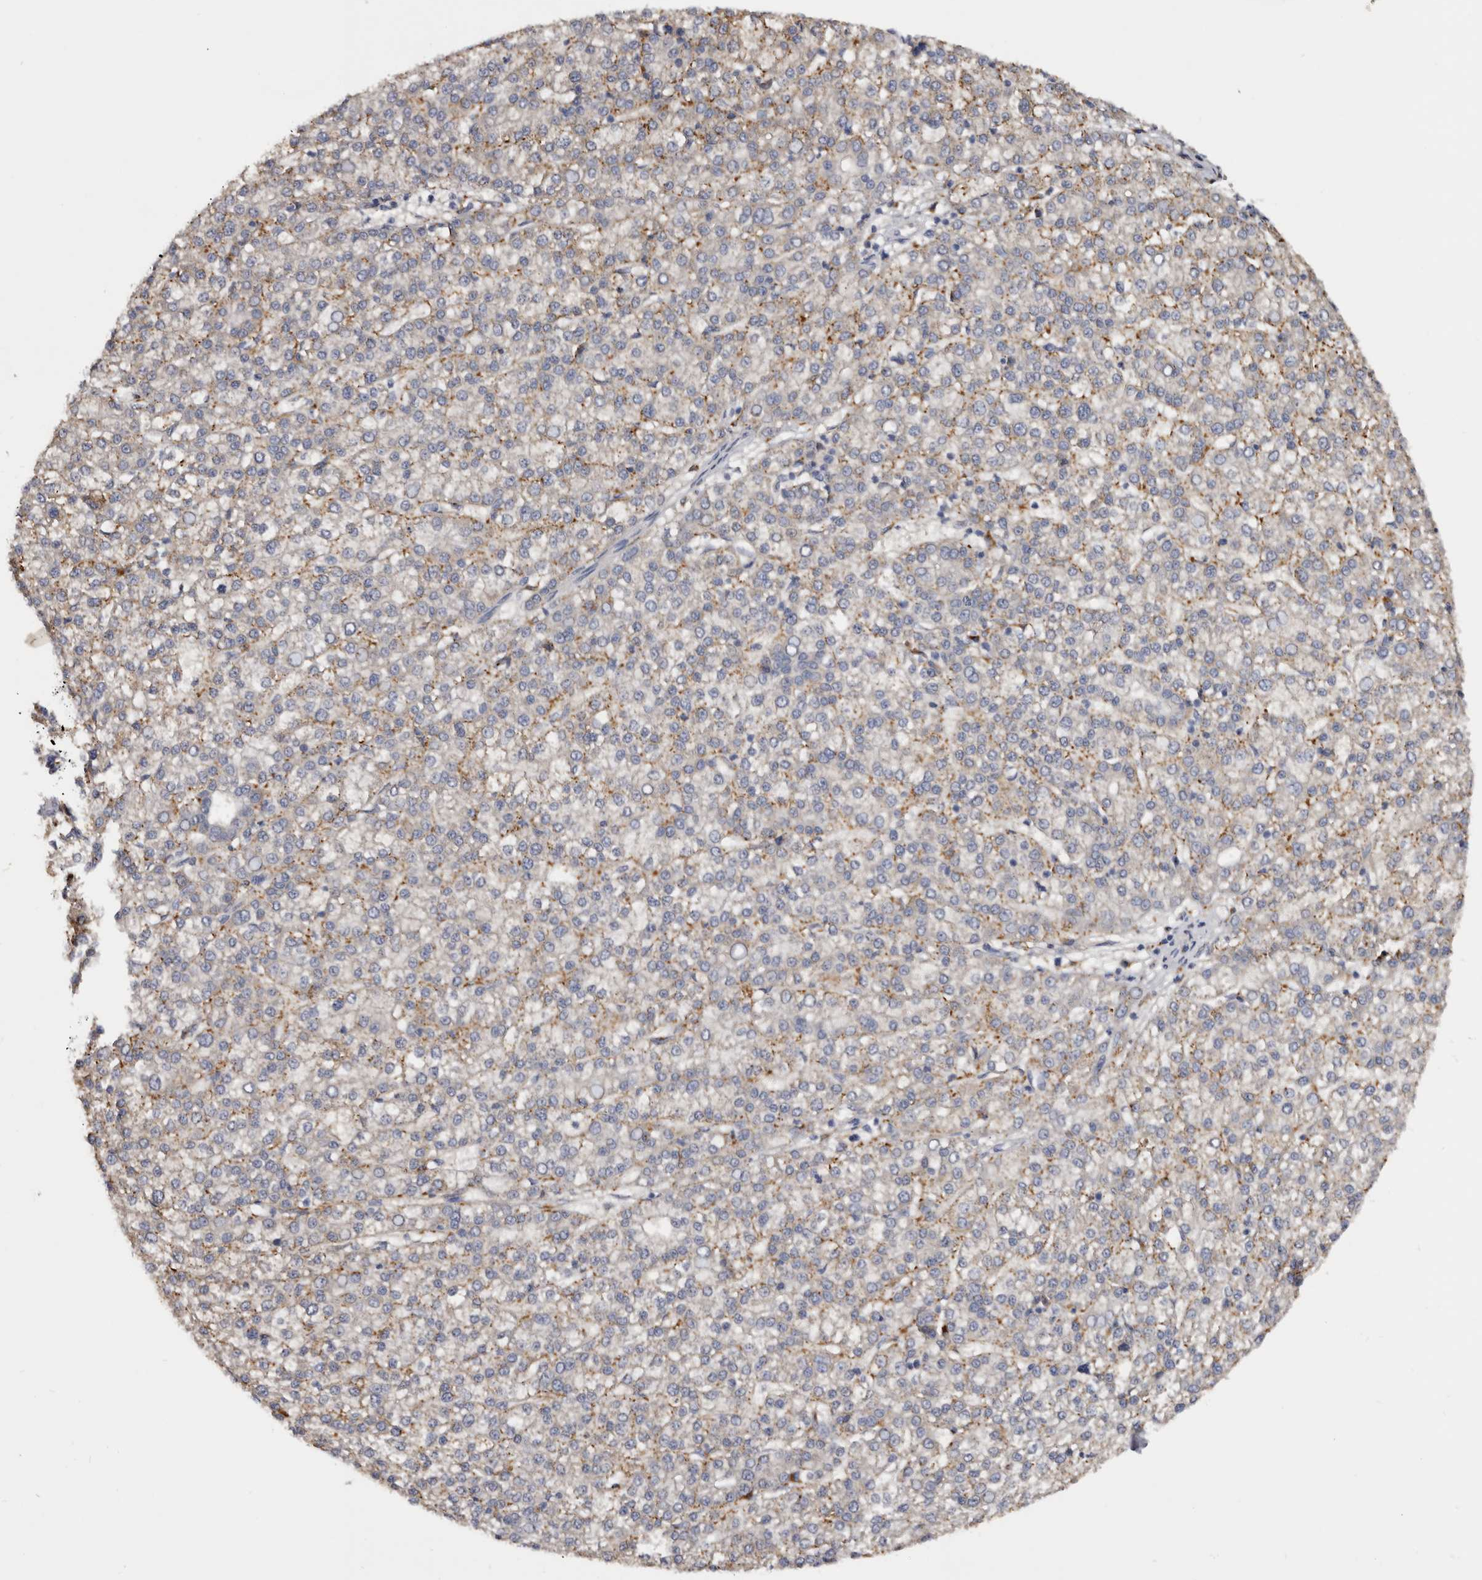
{"staining": {"intensity": "moderate", "quantity": "25%-75%", "location": "cytoplasmic/membranous"}, "tissue": "liver cancer", "cell_type": "Tumor cells", "image_type": "cancer", "snomed": [{"axis": "morphology", "description": "Carcinoma, Hepatocellular, NOS"}, {"axis": "topography", "description": "Liver"}], "caption": "Protein expression analysis of human liver hepatocellular carcinoma reveals moderate cytoplasmic/membranous positivity in approximately 25%-75% of tumor cells. (Brightfield microscopy of DAB IHC at high magnification).", "gene": "DAP", "patient": {"sex": "female", "age": 58}}